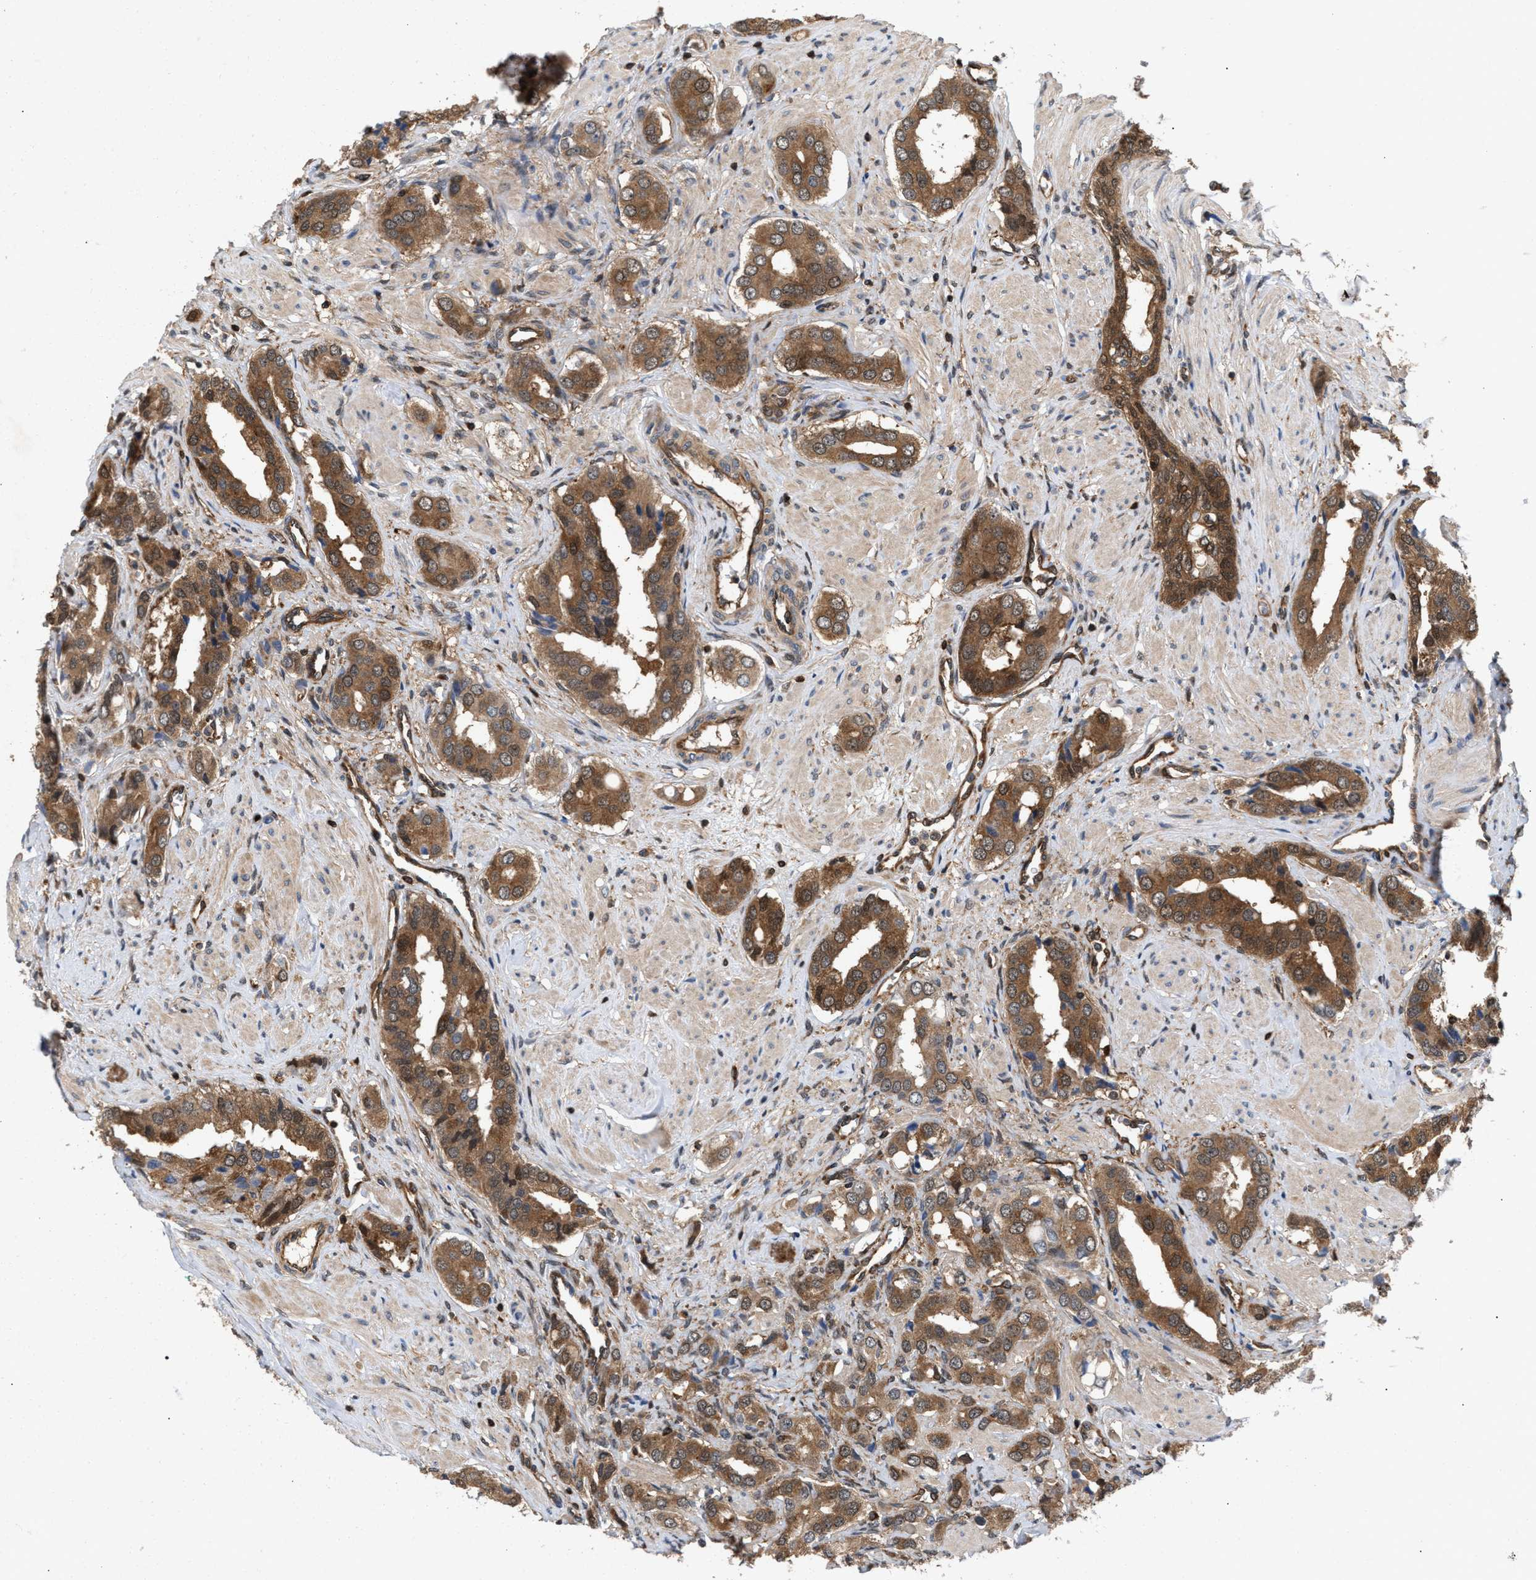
{"staining": {"intensity": "moderate", "quantity": ">75%", "location": "cytoplasmic/membranous"}, "tissue": "prostate cancer", "cell_type": "Tumor cells", "image_type": "cancer", "snomed": [{"axis": "morphology", "description": "Adenocarcinoma, High grade"}, {"axis": "topography", "description": "Prostate"}], "caption": "There is medium levels of moderate cytoplasmic/membranous positivity in tumor cells of high-grade adenocarcinoma (prostate), as demonstrated by immunohistochemical staining (brown color).", "gene": "GLOD4", "patient": {"sex": "male", "age": 52}}